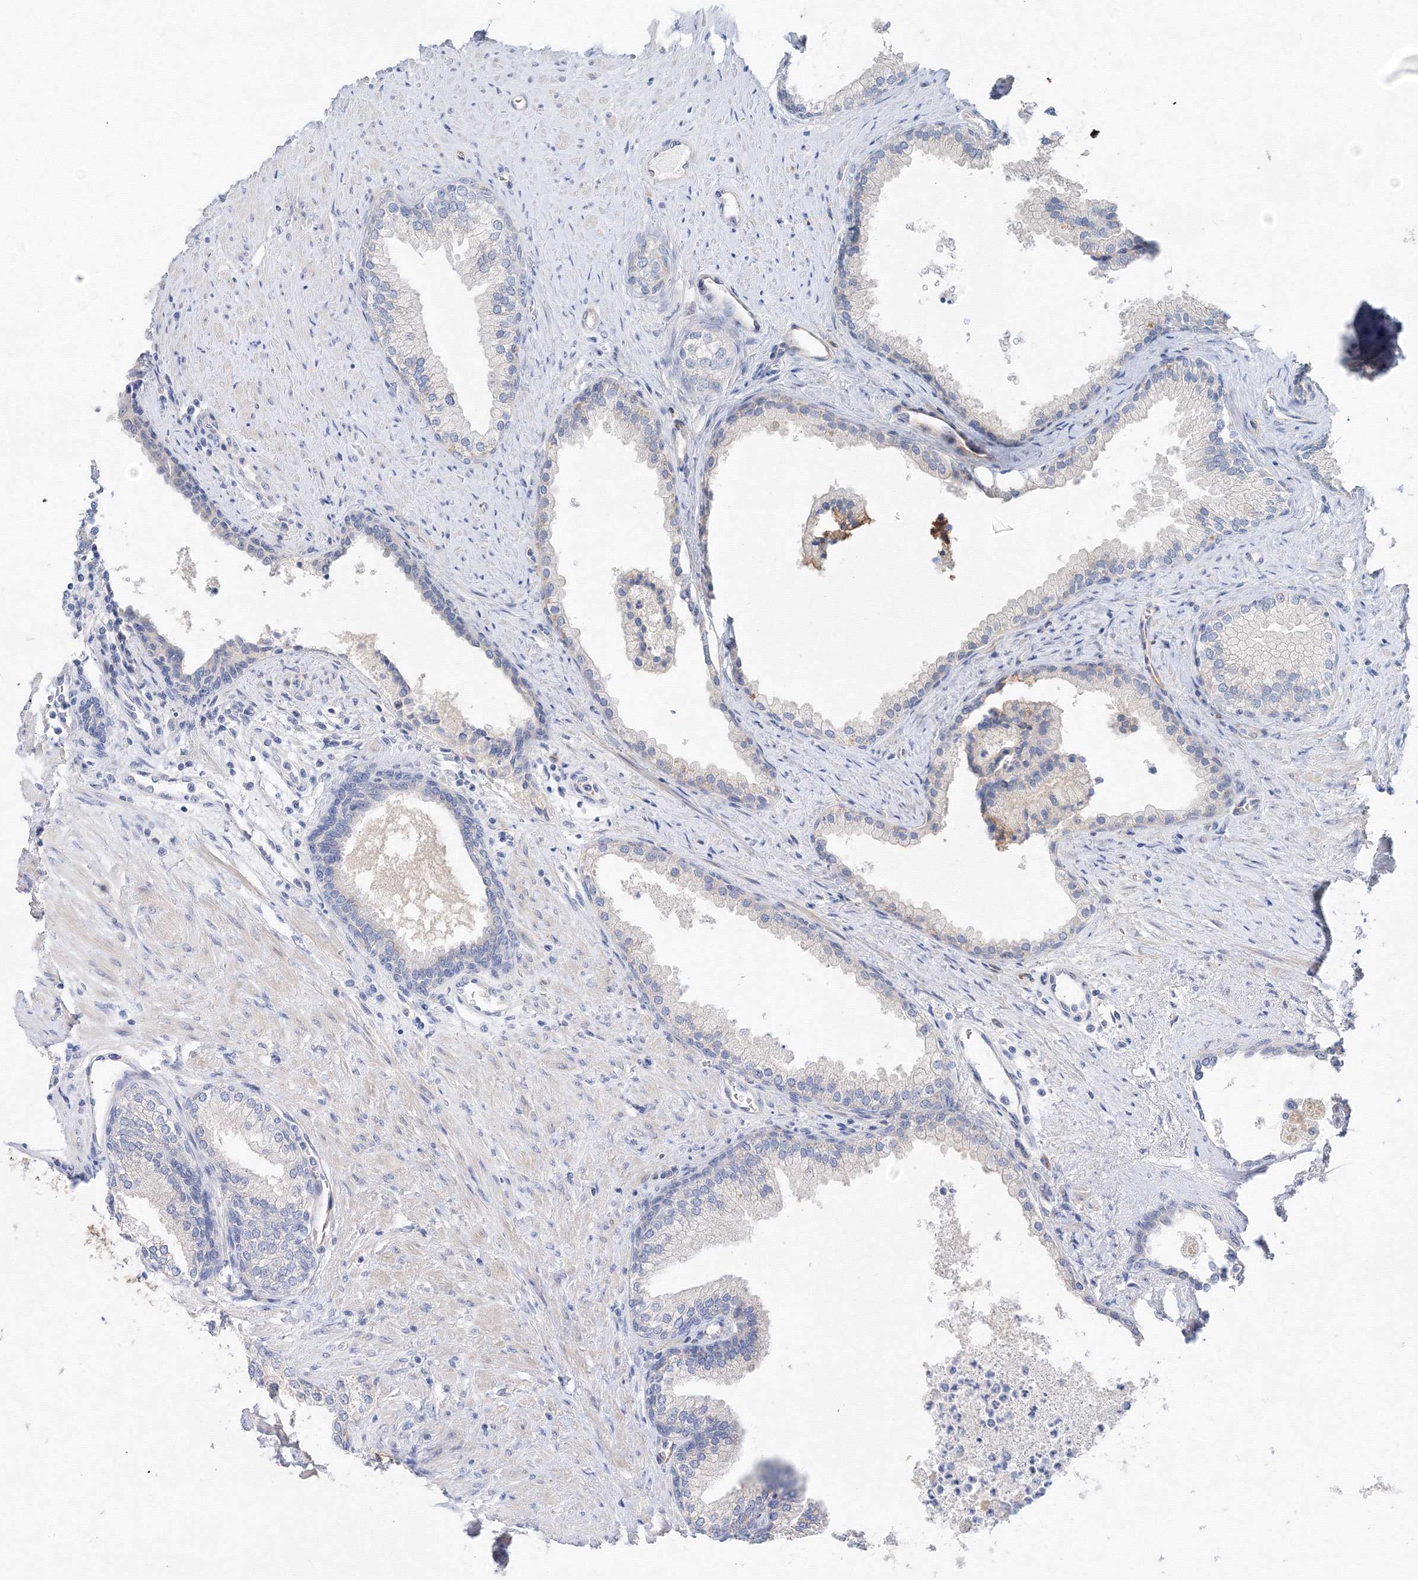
{"staining": {"intensity": "negative", "quantity": "none", "location": "none"}, "tissue": "prostate", "cell_type": "Glandular cells", "image_type": "normal", "snomed": [{"axis": "morphology", "description": "Normal tissue, NOS"}, {"axis": "topography", "description": "Prostate"}], "caption": "DAB (3,3'-diaminobenzidine) immunohistochemical staining of benign prostate shows no significant positivity in glandular cells. (DAB IHC with hematoxylin counter stain).", "gene": "TAMM41", "patient": {"sex": "male", "age": 76}}